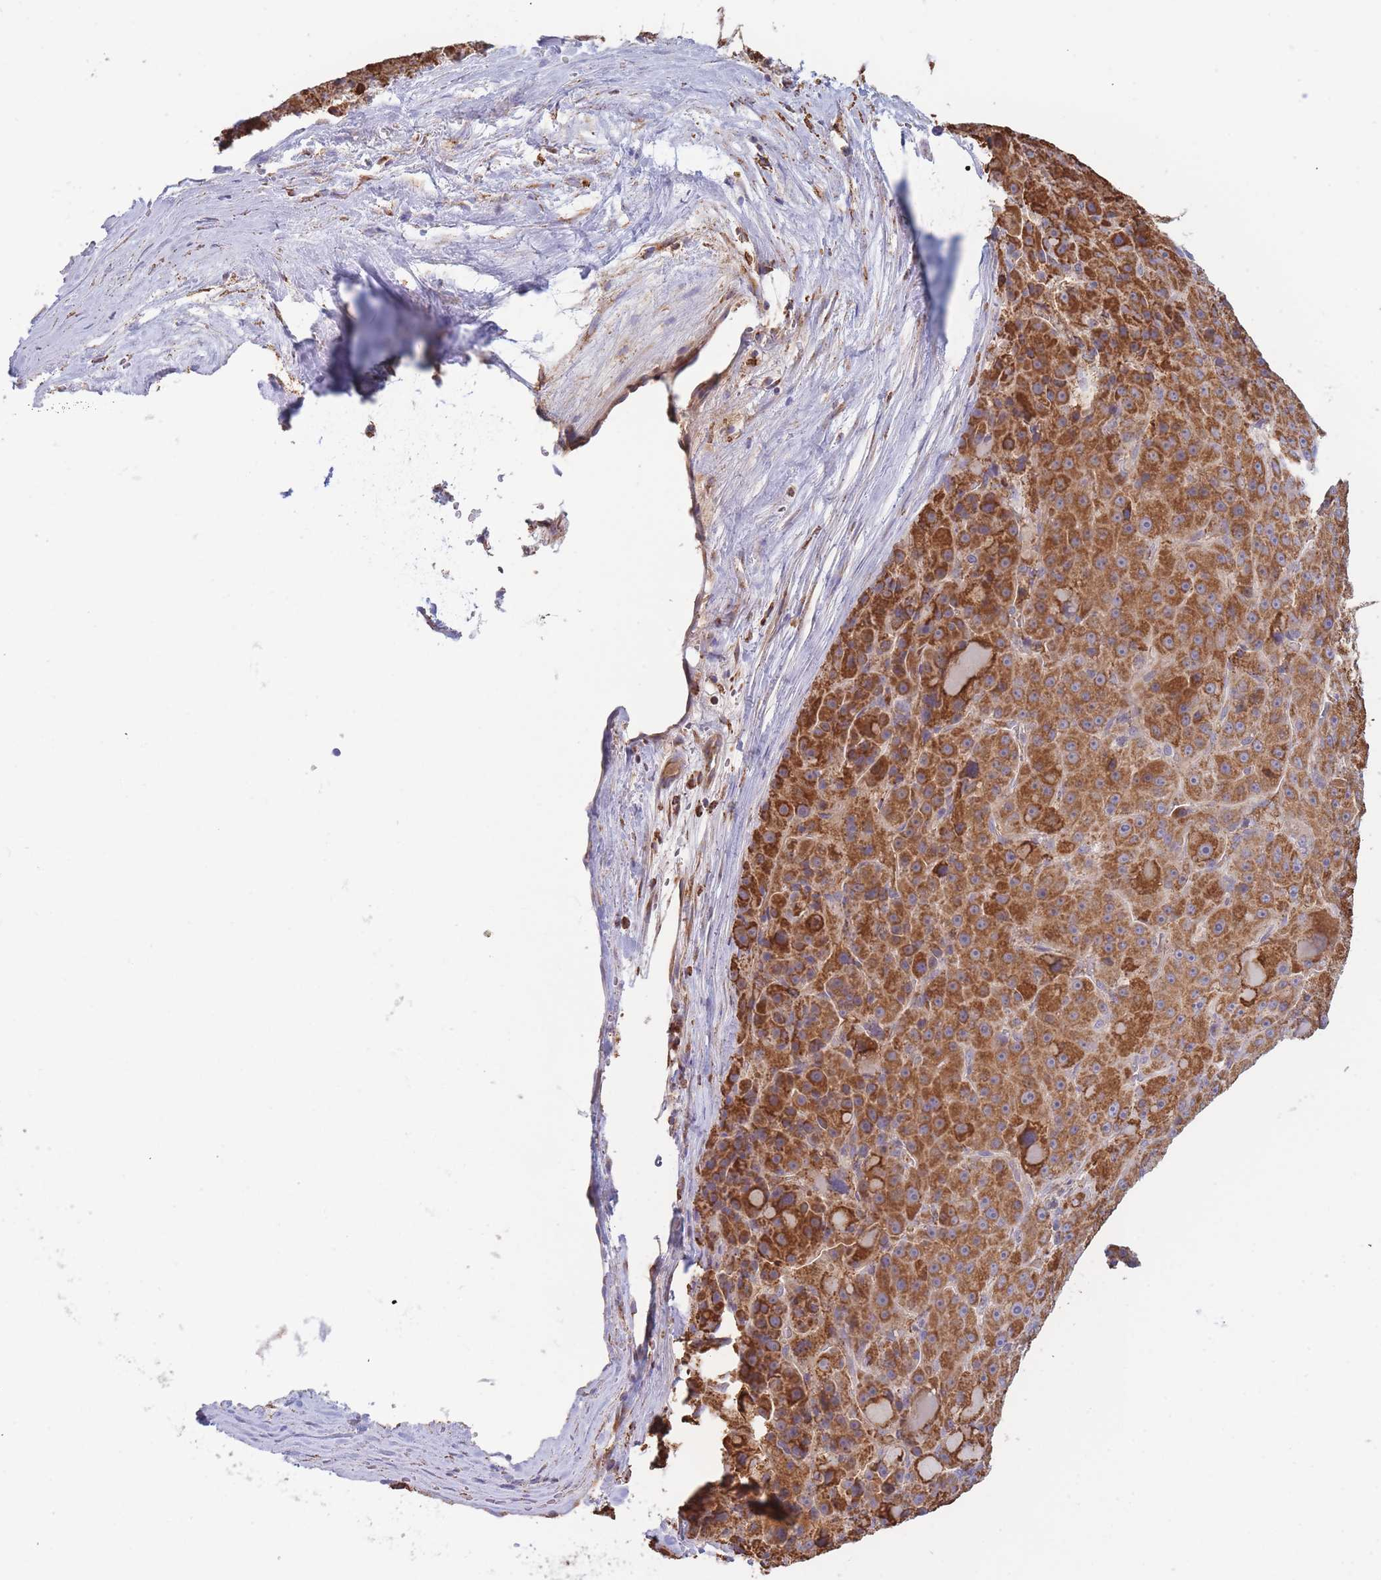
{"staining": {"intensity": "strong", "quantity": ">75%", "location": "cytoplasmic/membranous"}, "tissue": "liver cancer", "cell_type": "Tumor cells", "image_type": "cancer", "snomed": [{"axis": "morphology", "description": "Carcinoma, Hepatocellular, NOS"}, {"axis": "topography", "description": "Liver"}], "caption": "Immunohistochemical staining of human liver hepatocellular carcinoma exhibits high levels of strong cytoplasmic/membranous protein positivity in approximately >75% of tumor cells.", "gene": "MRPL17", "patient": {"sex": "male", "age": 76}}